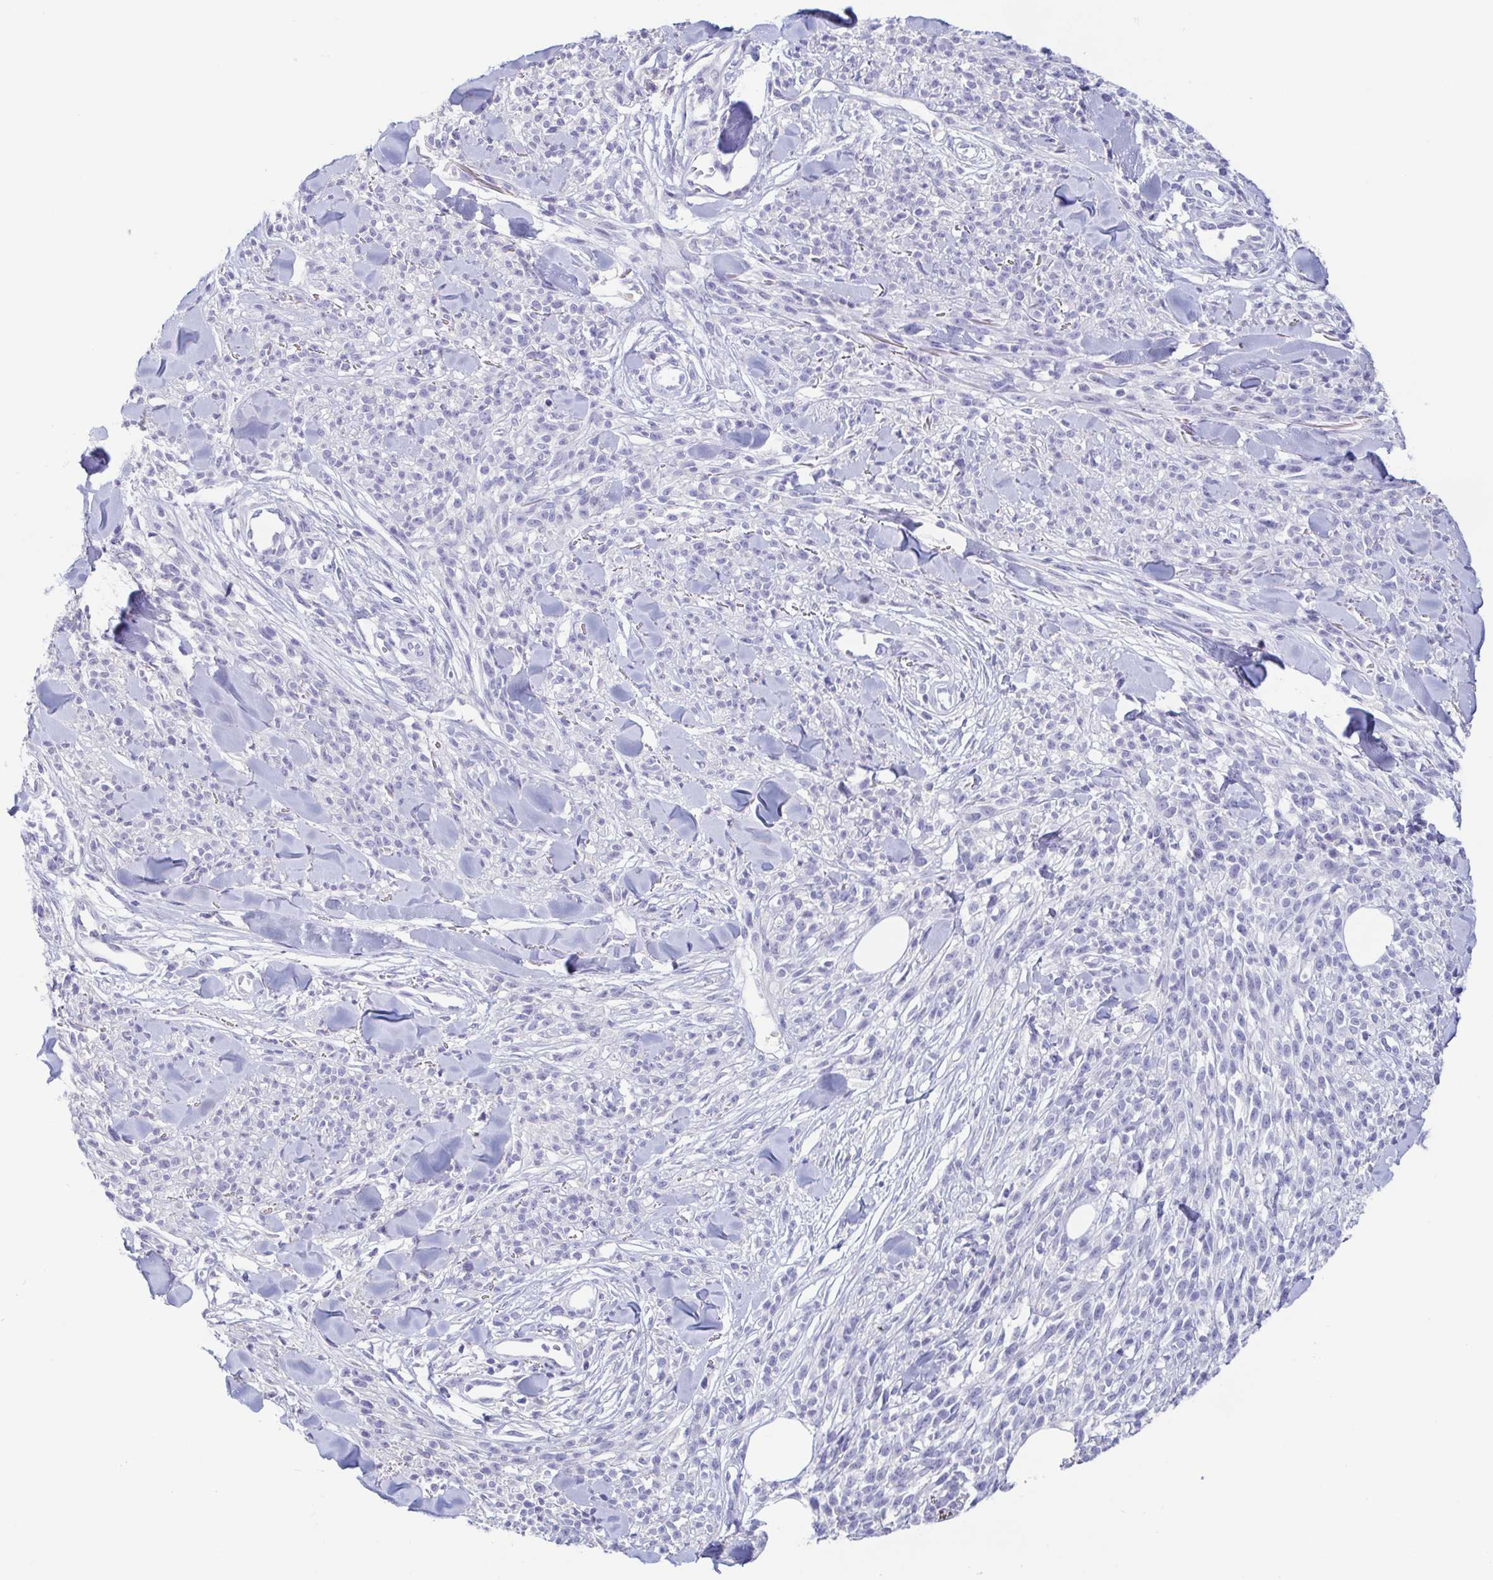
{"staining": {"intensity": "negative", "quantity": "none", "location": "none"}, "tissue": "melanoma", "cell_type": "Tumor cells", "image_type": "cancer", "snomed": [{"axis": "morphology", "description": "Malignant melanoma, NOS"}, {"axis": "topography", "description": "Skin"}, {"axis": "topography", "description": "Skin of trunk"}], "caption": "Human malignant melanoma stained for a protein using immunohistochemistry (IHC) displays no positivity in tumor cells.", "gene": "TREH", "patient": {"sex": "male", "age": 74}}